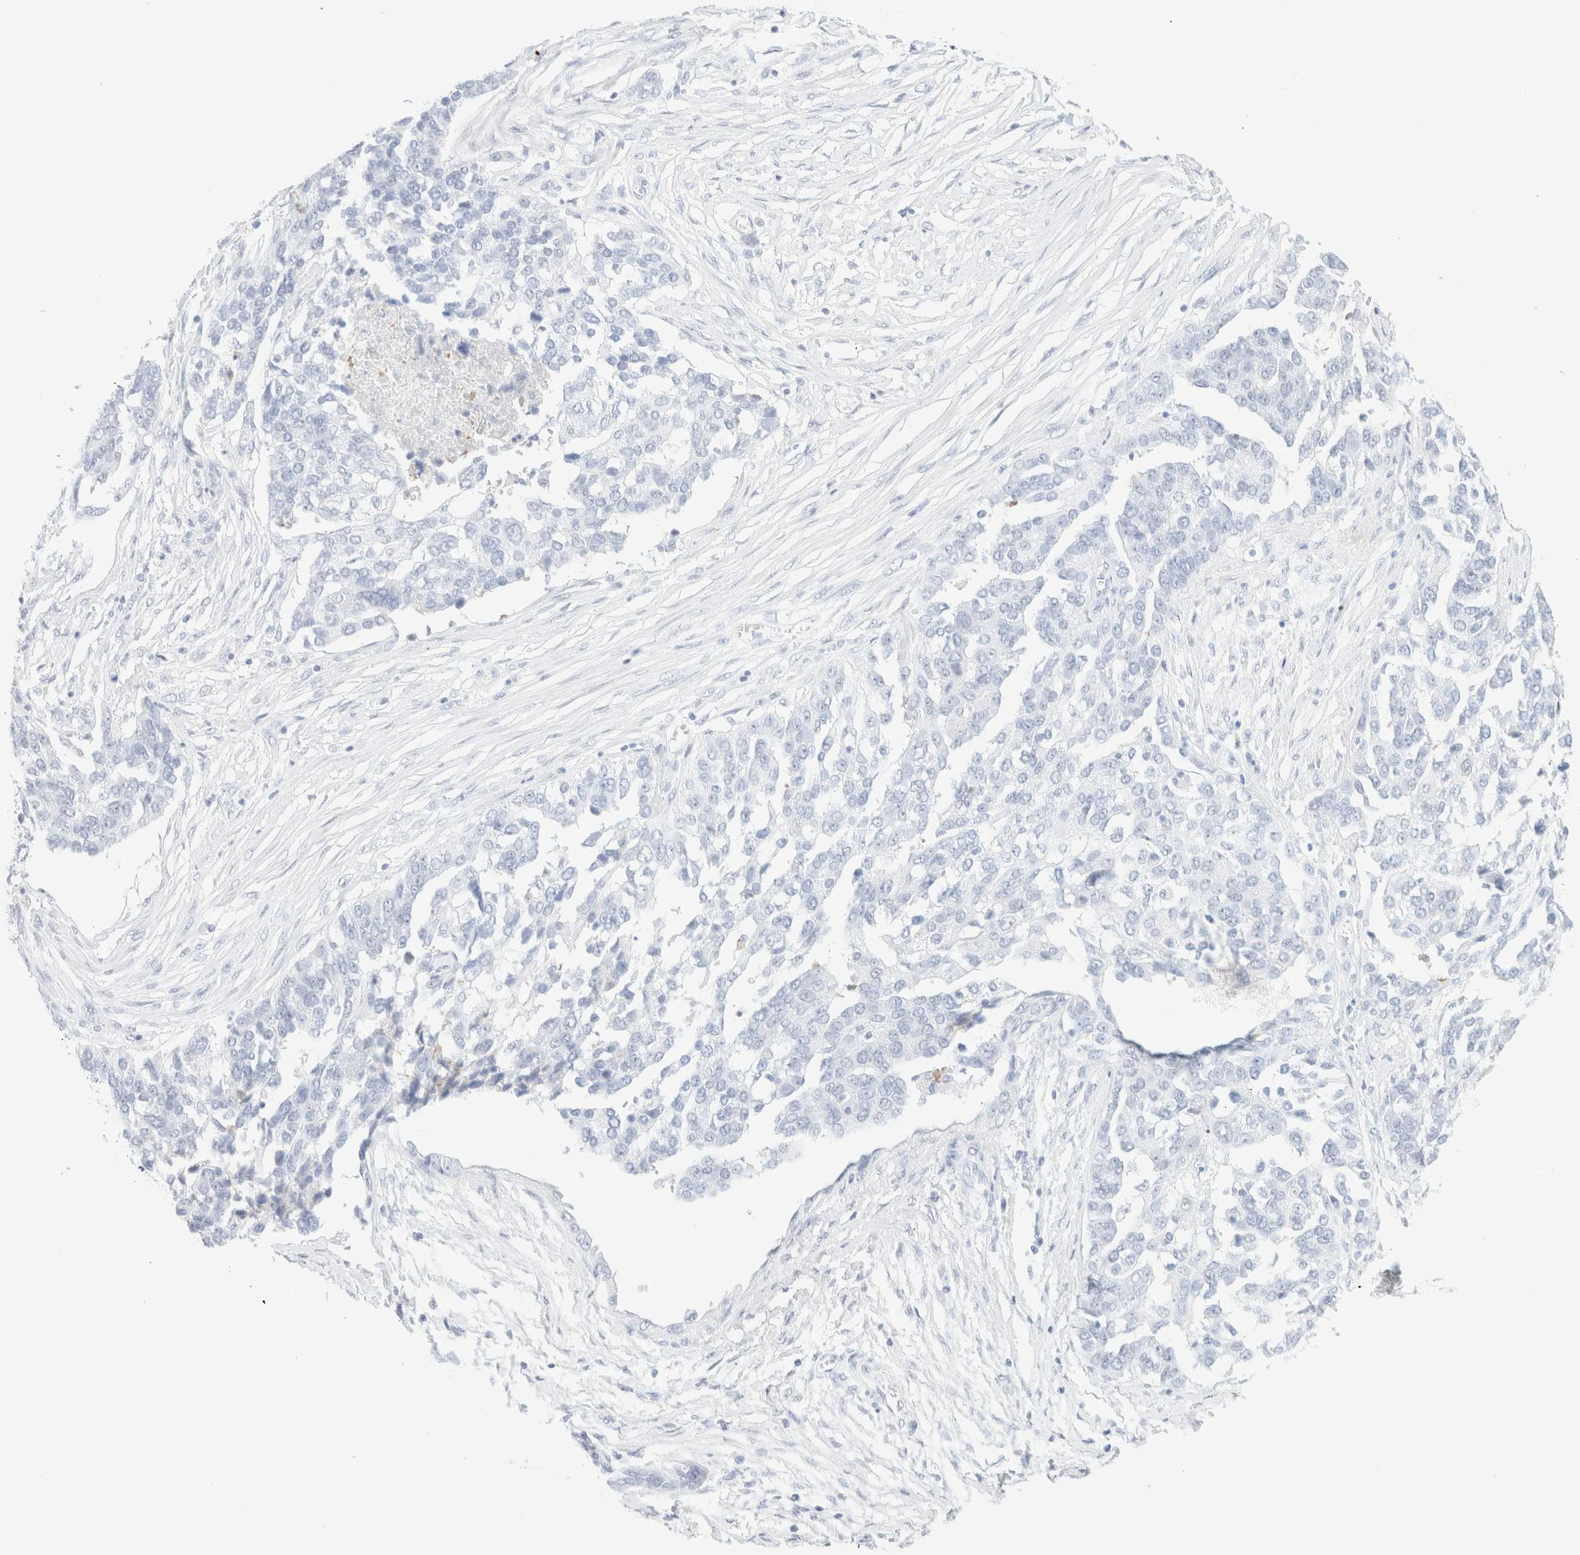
{"staining": {"intensity": "negative", "quantity": "none", "location": "none"}, "tissue": "ovarian cancer", "cell_type": "Tumor cells", "image_type": "cancer", "snomed": [{"axis": "morphology", "description": "Cystadenocarcinoma, serous, NOS"}, {"axis": "topography", "description": "Ovary"}], "caption": "A micrograph of ovarian cancer stained for a protein exhibits no brown staining in tumor cells.", "gene": "KRT15", "patient": {"sex": "female", "age": 44}}